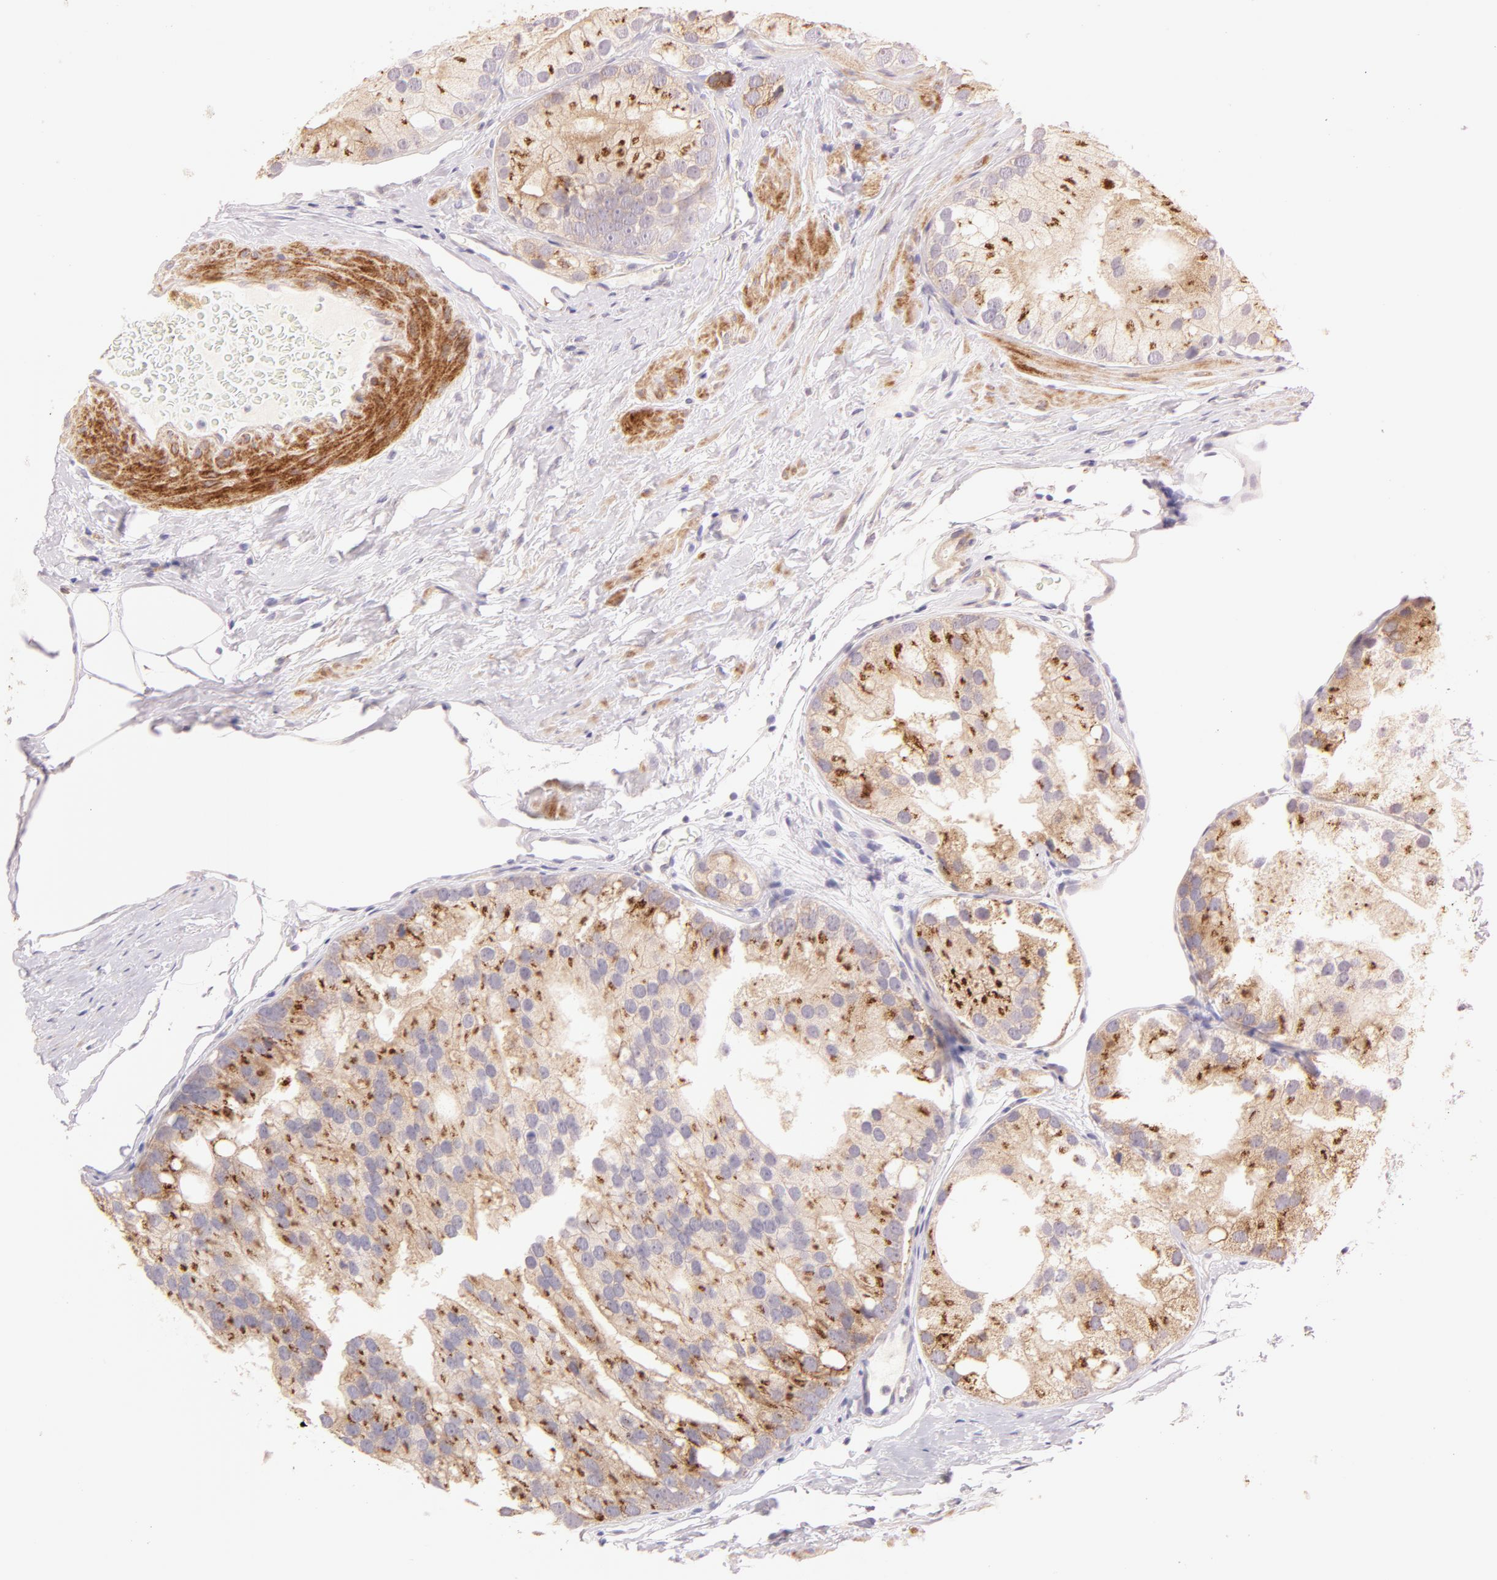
{"staining": {"intensity": "moderate", "quantity": ">75%", "location": "cytoplasmic/membranous"}, "tissue": "prostate cancer", "cell_type": "Tumor cells", "image_type": "cancer", "snomed": [{"axis": "morphology", "description": "Adenocarcinoma, Low grade"}, {"axis": "topography", "description": "Prostate"}], "caption": "Low-grade adenocarcinoma (prostate) stained for a protein displays moderate cytoplasmic/membranous positivity in tumor cells.", "gene": "RAPGEF3", "patient": {"sex": "male", "age": 69}}